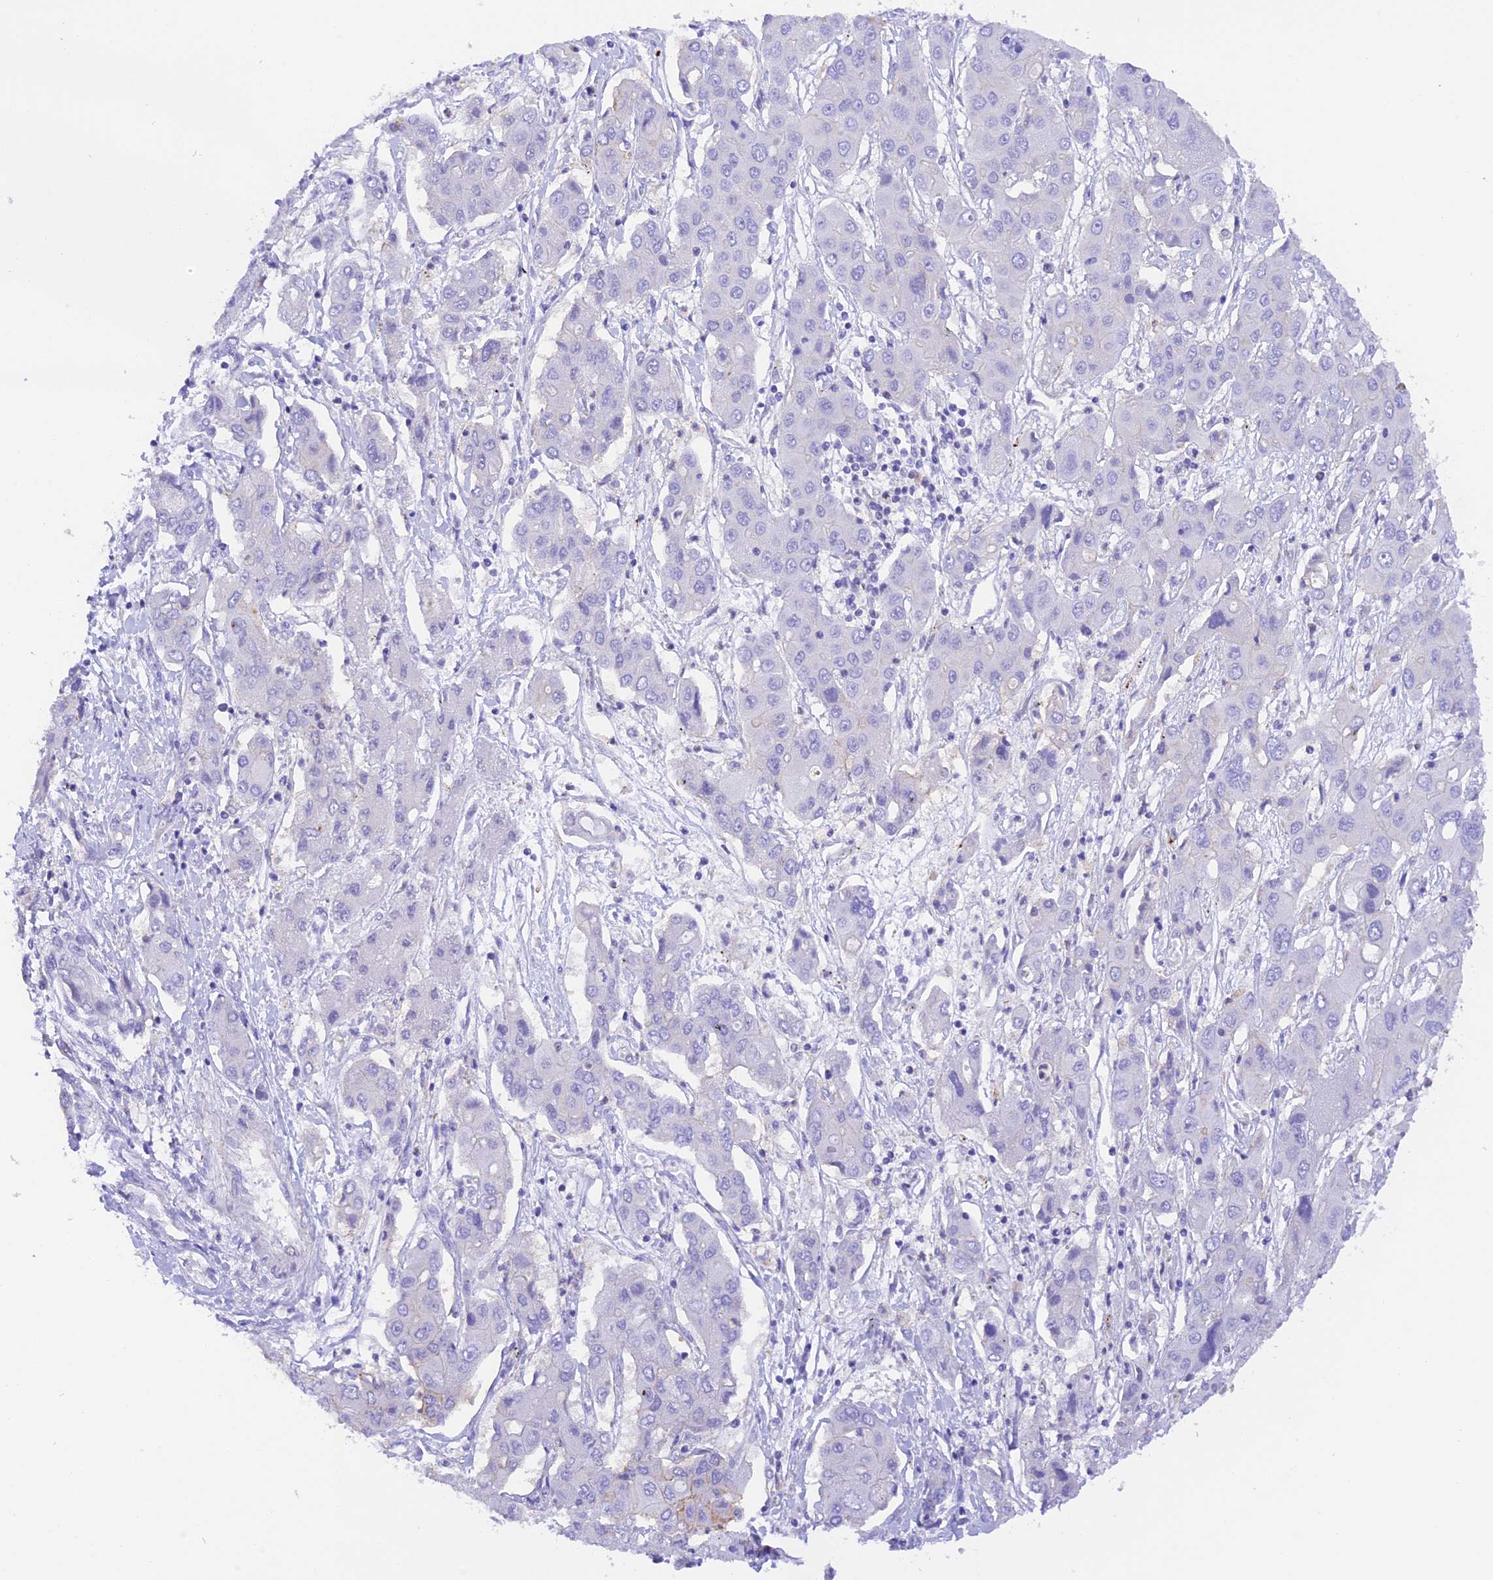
{"staining": {"intensity": "negative", "quantity": "none", "location": "none"}, "tissue": "liver cancer", "cell_type": "Tumor cells", "image_type": "cancer", "snomed": [{"axis": "morphology", "description": "Cholangiocarcinoma"}, {"axis": "topography", "description": "Liver"}], "caption": "Immunohistochemistry (IHC) image of human cholangiocarcinoma (liver) stained for a protein (brown), which reveals no positivity in tumor cells. Brightfield microscopy of immunohistochemistry (IHC) stained with DAB (3,3'-diaminobenzidine) (brown) and hematoxylin (blue), captured at high magnification.", "gene": "COL6A5", "patient": {"sex": "male", "age": 67}}